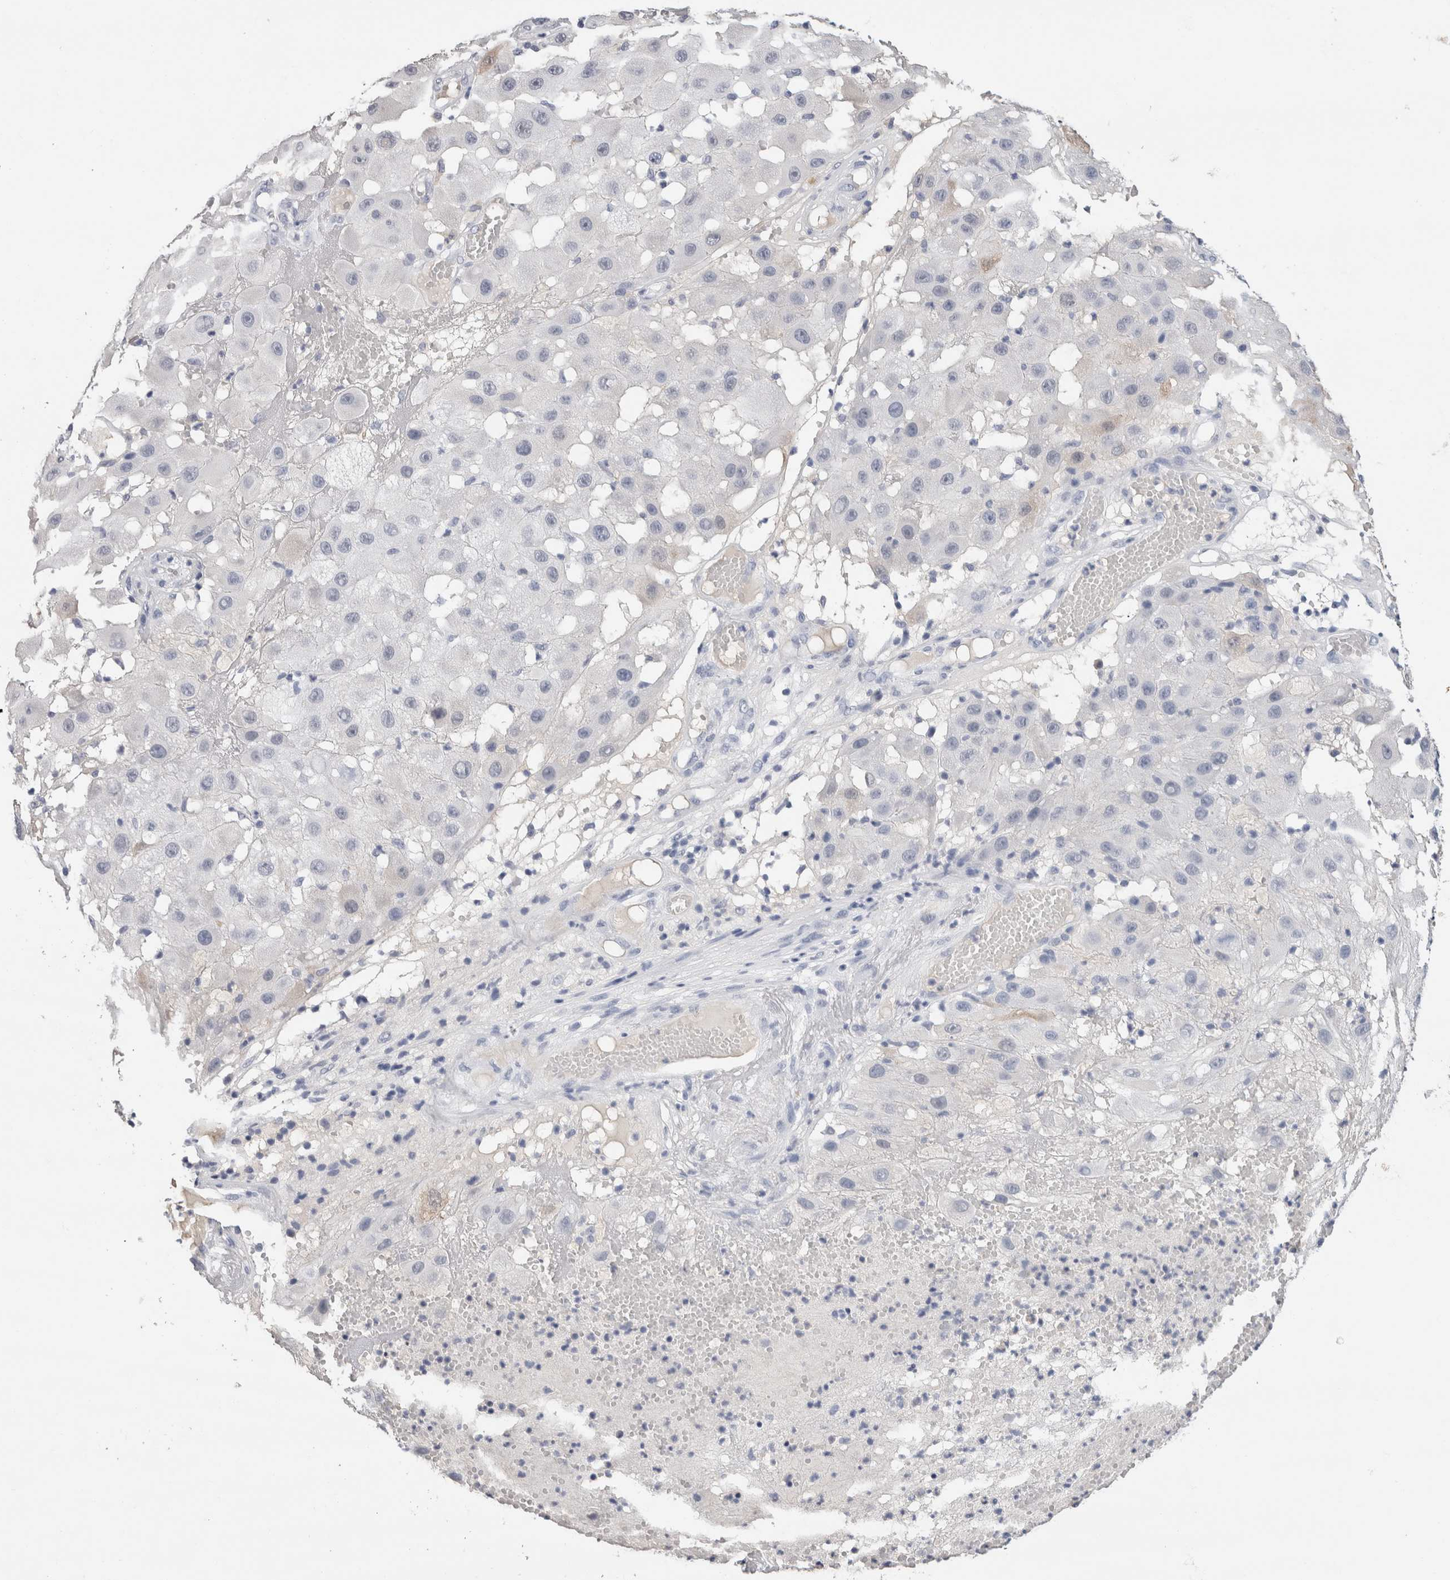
{"staining": {"intensity": "negative", "quantity": "none", "location": "none"}, "tissue": "melanoma", "cell_type": "Tumor cells", "image_type": "cancer", "snomed": [{"axis": "morphology", "description": "Malignant melanoma, NOS"}, {"axis": "topography", "description": "Skin"}], "caption": "This is a micrograph of immunohistochemistry (IHC) staining of melanoma, which shows no expression in tumor cells.", "gene": "FABP4", "patient": {"sex": "female", "age": 81}}